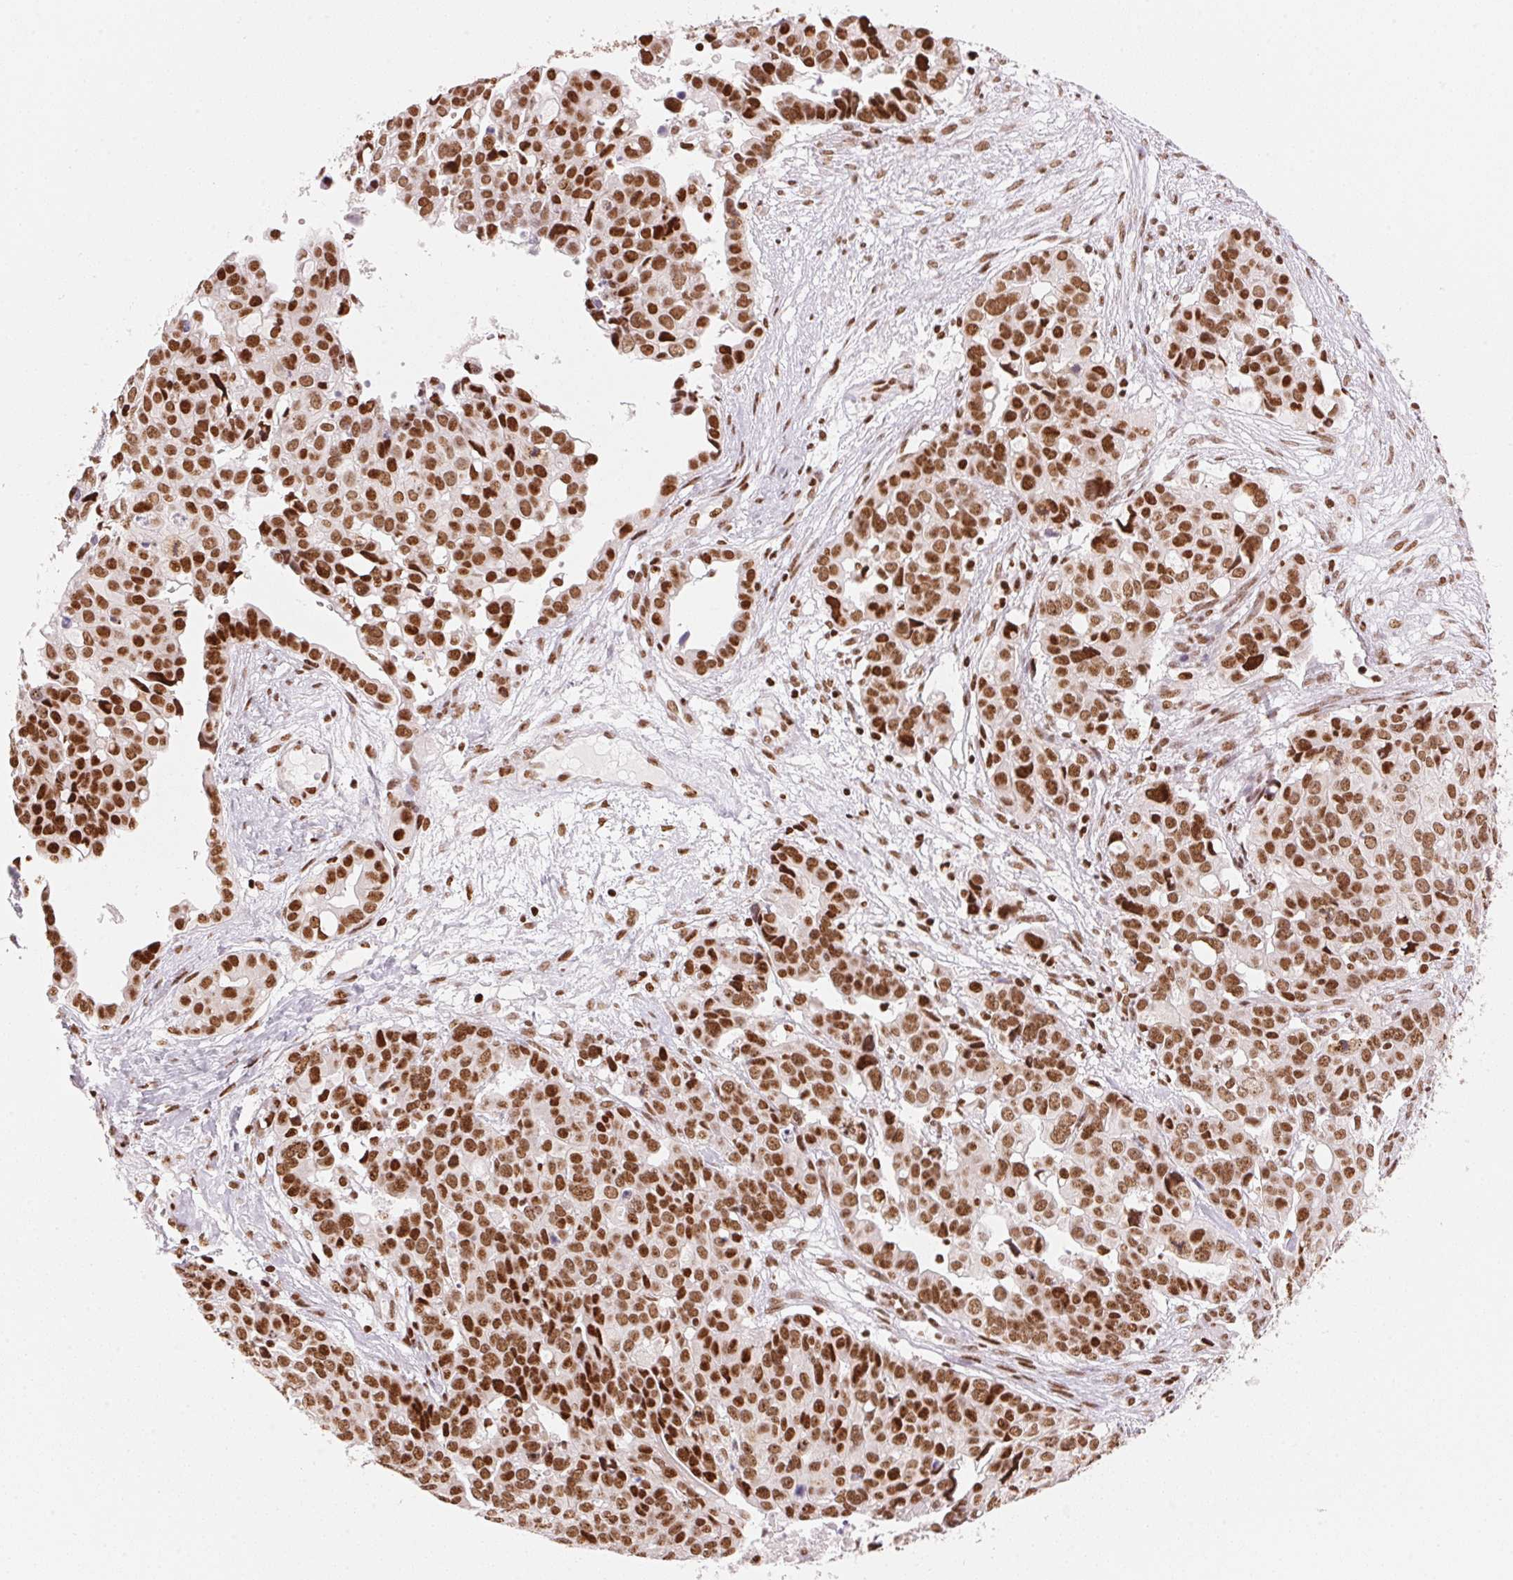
{"staining": {"intensity": "strong", "quantity": ">75%", "location": "nuclear"}, "tissue": "ovarian cancer", "cell_type": "Tumor cells", "image_type": "cancer", "snomed": [{"axis": "morphology", "description": "Carcinoma, endometroid"}, {"axis": "topography", "description": "Ovary"}], "caption": "IHC image of neoplastic tissue: human endometroid carcinoma (ovarian) stained using immunohistochemistry (IHC) shows high levels of strong protein expression localized specifically in the nuclear of tumor cells, appearing as a nuclear brown color.", "gene": "NXF1", "patient": {"sex": "female", "age": 78}}